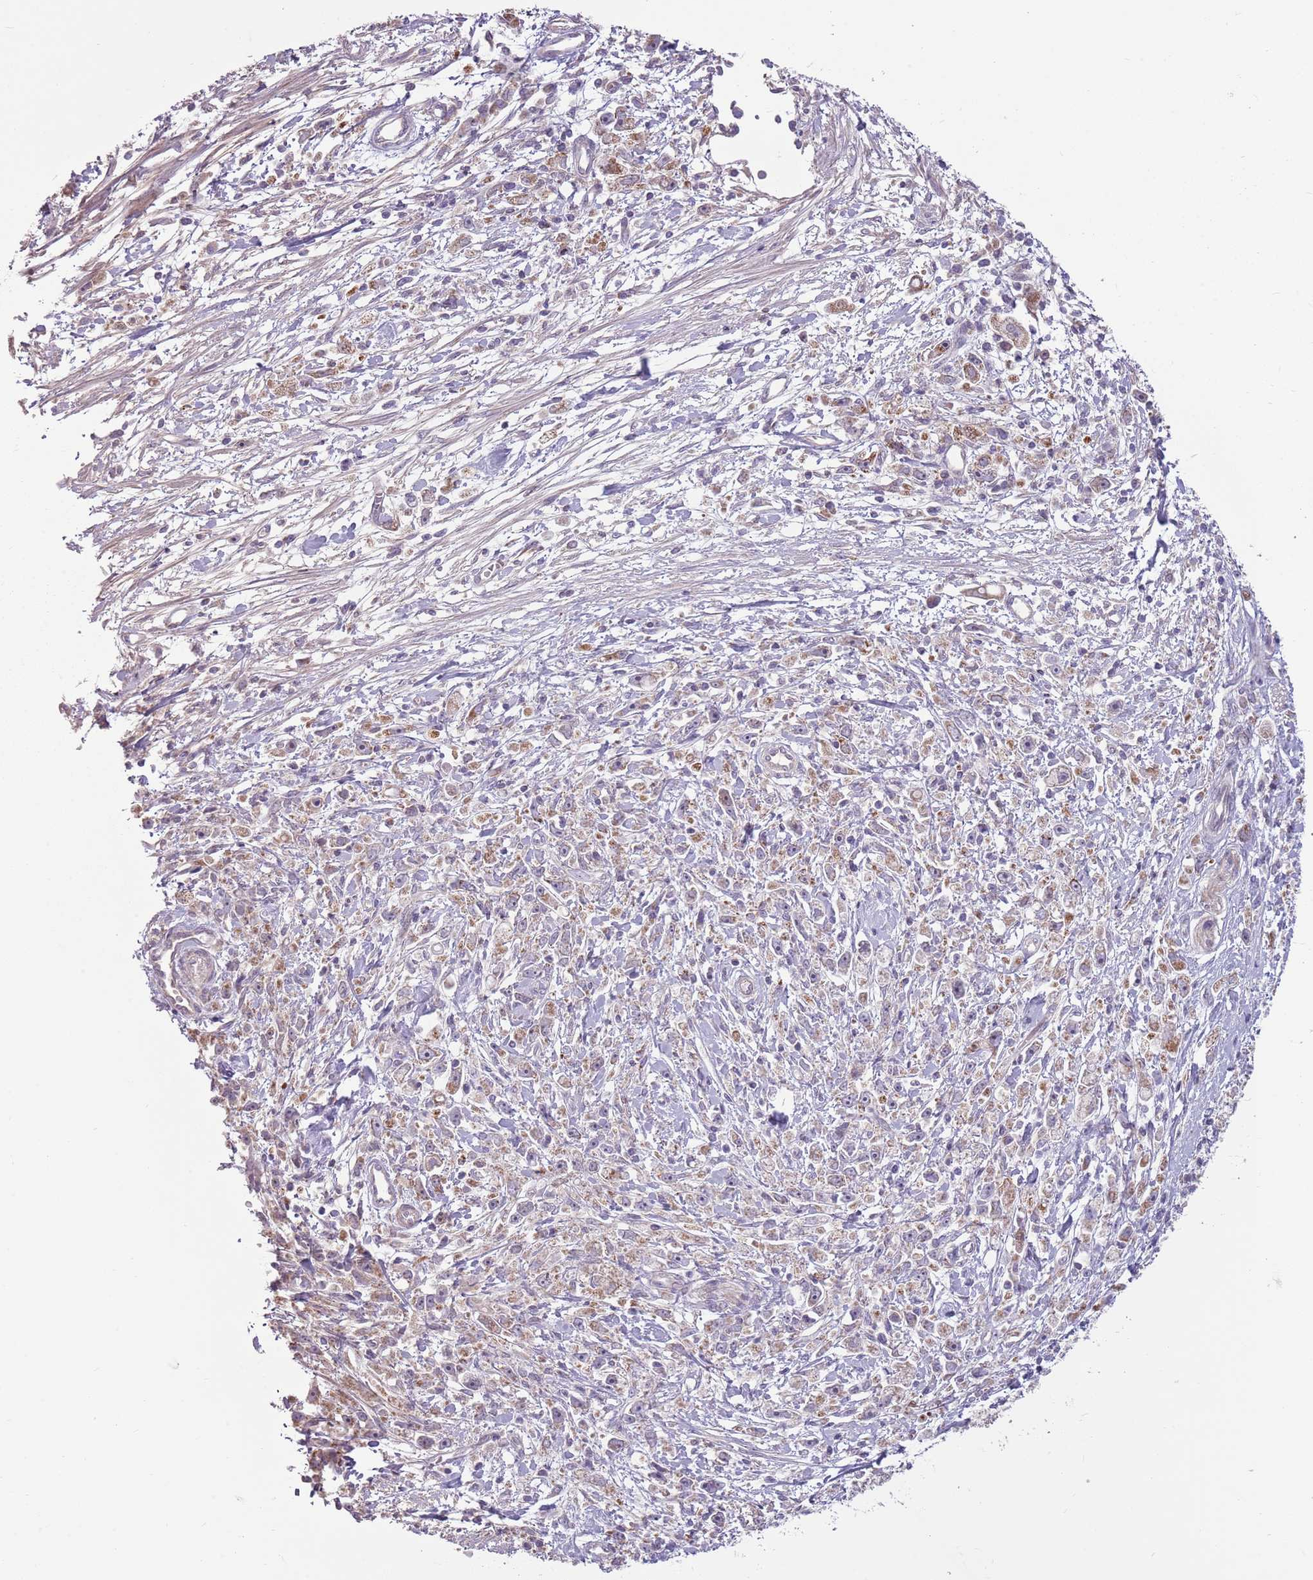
{"staining": {"intensity": "weak", "quantity": ">75%", "location": "cytoplasmic/membranous"}, "tissue": "stomach cancer", "cell_type": "Tumor cells", "image_type": "cancer", "snomed": [{"axis": "morphology", "description": "Adenocarcinoma, NOS"}, {"axis": "topography", "description": "Stomach"}], "caption": "Weak cytoplasmic/membranous protein positivity is present in about >75% of tumor cells in stomach adenocarcinoma. Nuclei are stained in blue.", "gene": "ZNF530", "patient": {"sex": "female", "age": 59}}